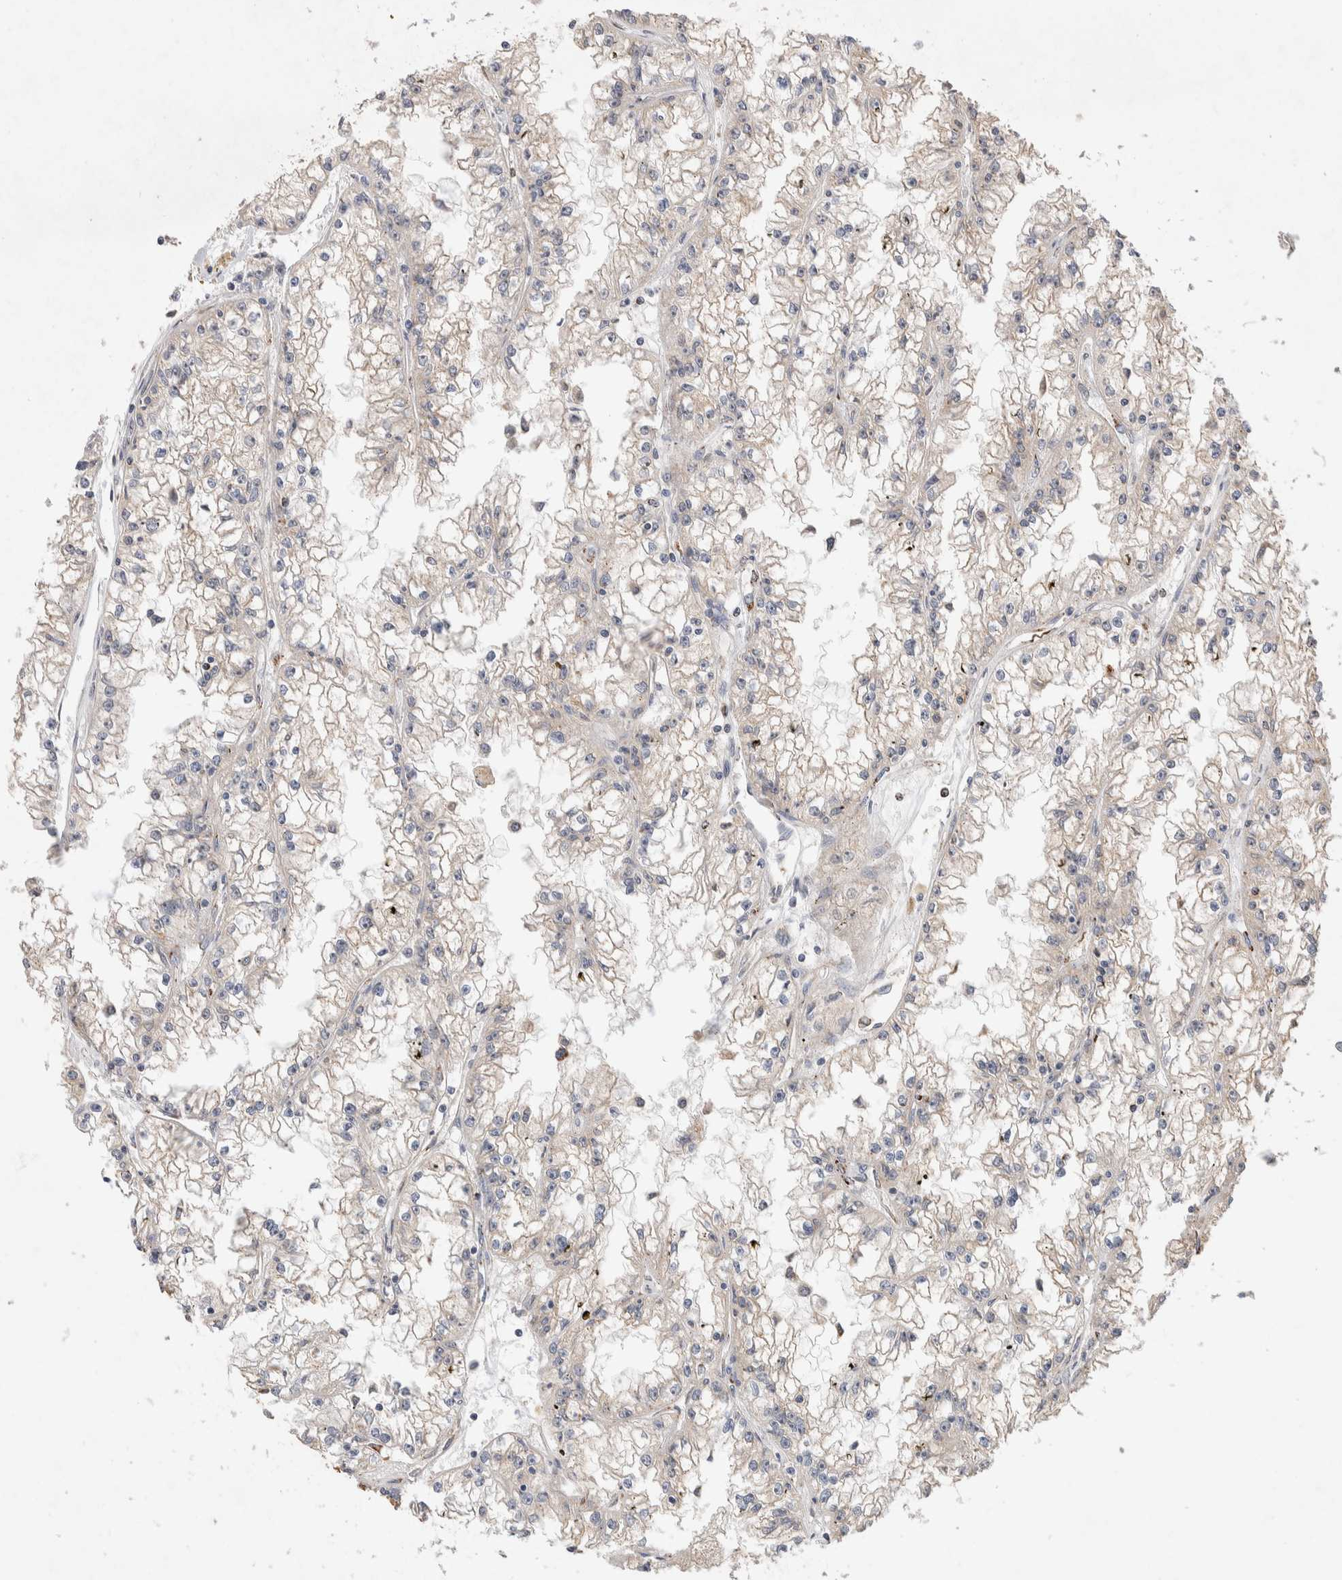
{"staining": {"intensity": "negative", "quantity": "none", "location": "none"}, "tissue": "renal cancer", "cell_type": "Tumor cells", "image_type": "cancer", "snomed": [{"axis": "morphology", "description": "Adenocarcinoma, NOS"}, {"axis": "topography", "description": "Kidney"}], "caption": "There is no significant staining in tumor cells of adenocarcinoma (renal).", "gene": "DEPTOR", "patient": {"sex": "male", "age": 56}}